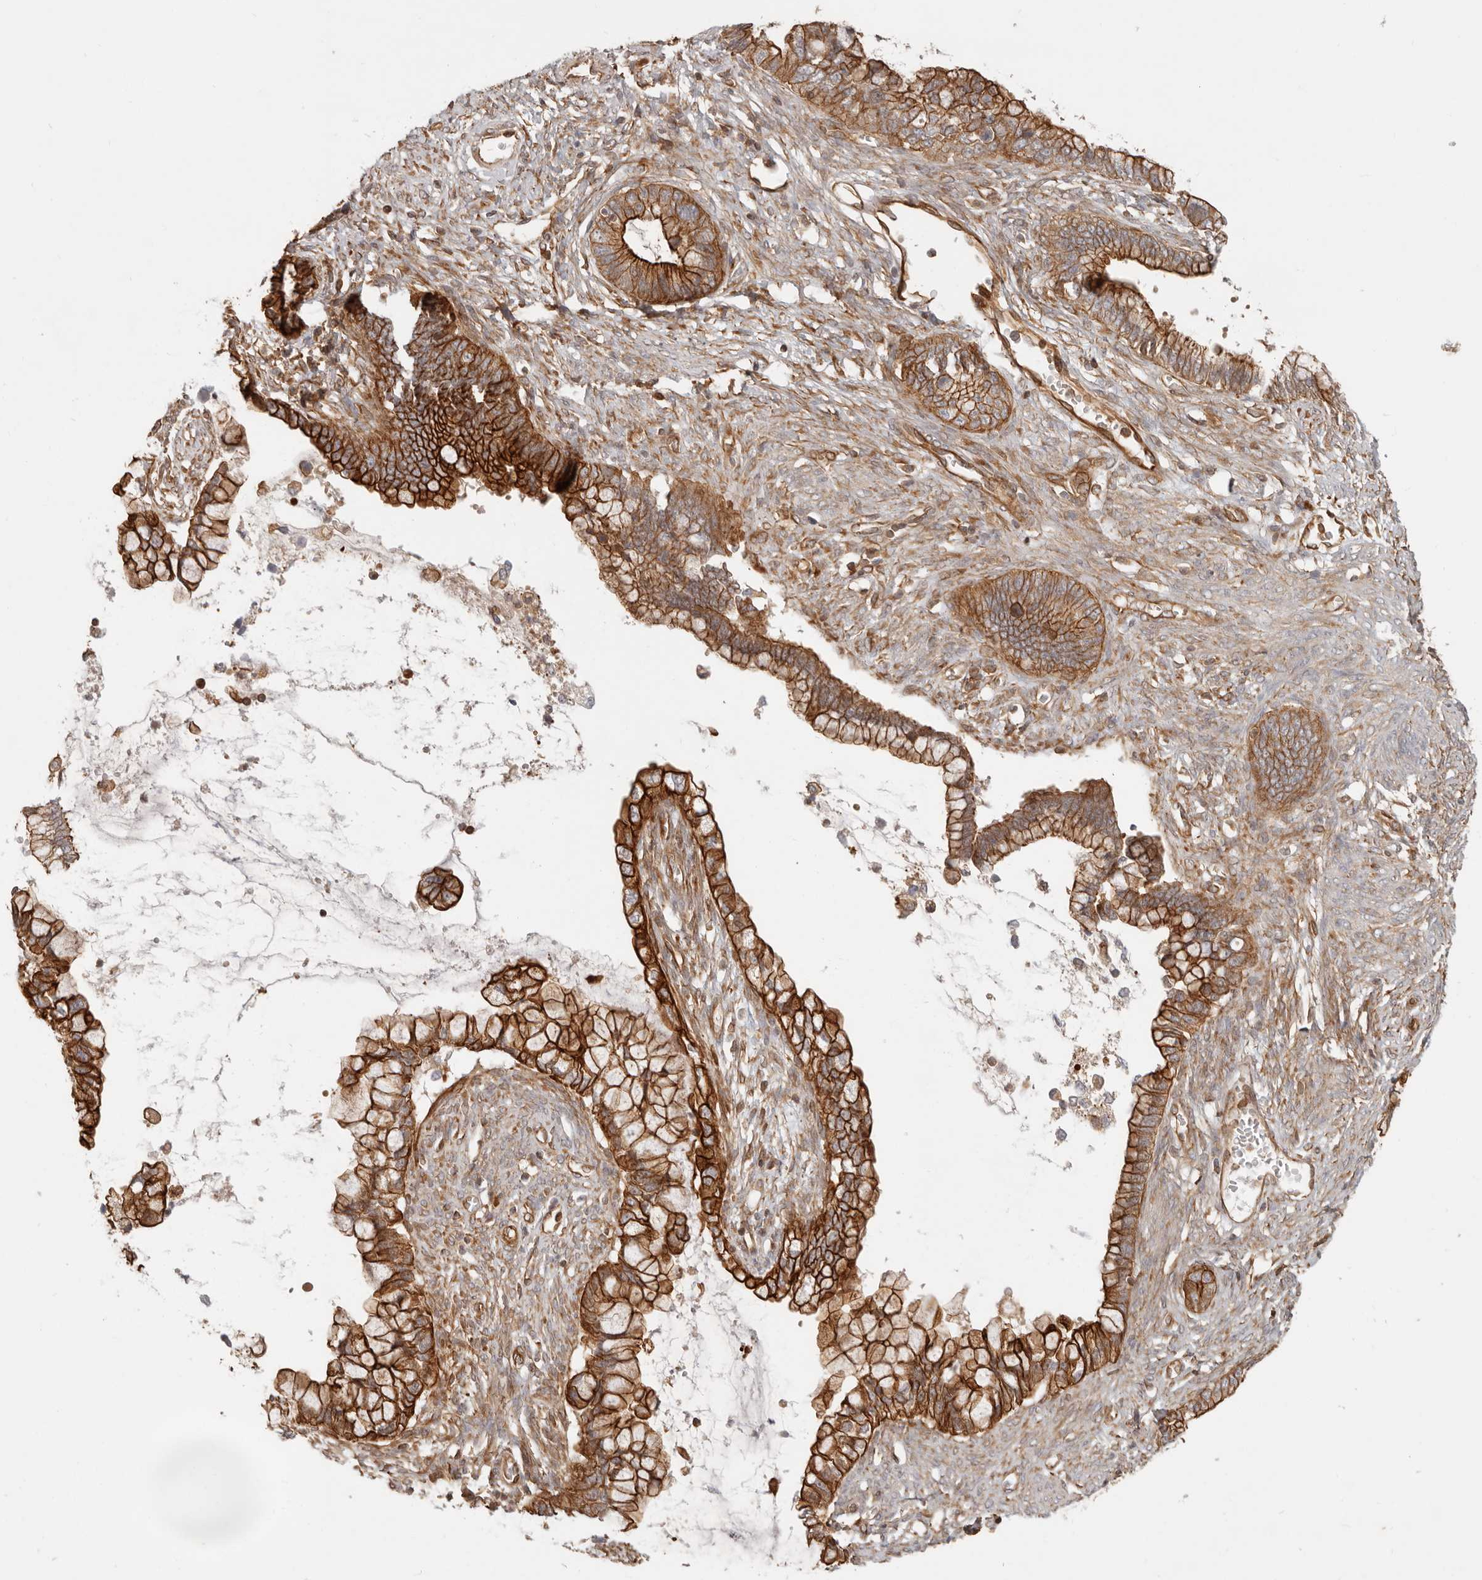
{"staining": {"intensity": "strong", "quantity": ">75%", "location": "cytoplasmic/membranous"}, "tissue": "cervical cancer", "cell_type": "Tumor cells", "image_type": "cancer", "snomed": [{"axis": "morphology", "description": "Adenocarcinoma, NOS"}, {"axis": "topography", "description": "Cervix"}], "caption": "Brown immunohistochemical staining in cervical adenocarcinoma exhibits strong cytoplasmic/membranous expression in approximately >75% of tumor cells. The protein is stained brown, and the nuclei are stained in blue (DAB (3,3'-diaminobenzidine) IHC with brightfield microscopy, high magnification).", "gene": "UFSP1", "patient": {"sex": "female", "age": 44}}